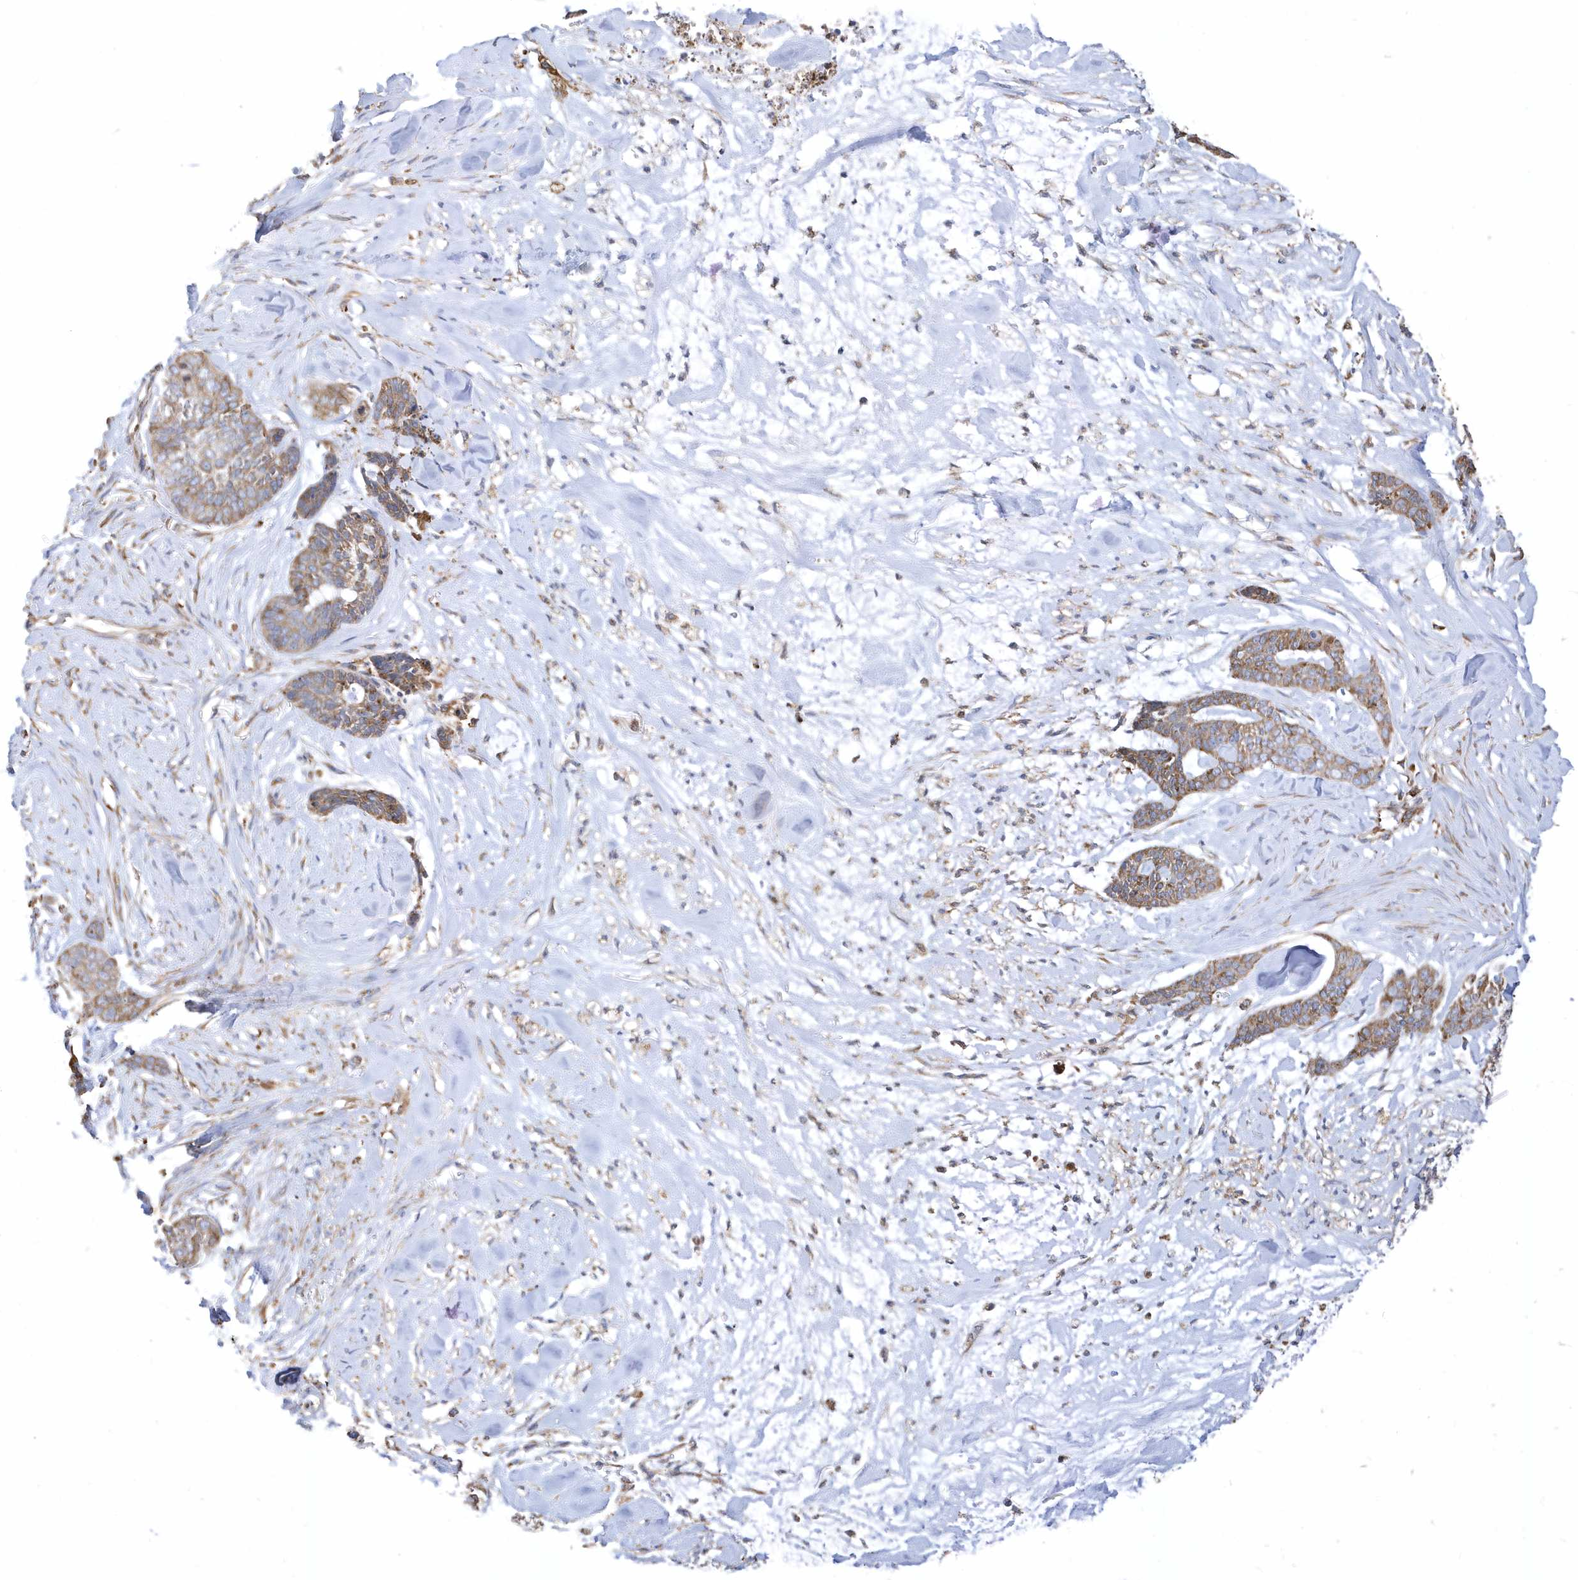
{"staining": {"intensity": "moderate", "quantity": ">75%", "location": "cytoplasmic/membranous"}, "tissue": "skin cancer", "cell_type": "Tumor cells", "image_type": "cancer", "snomed": [{"axis": "morphology", "description": "Basal cell carcinoma"}, {"axis": "topography", "description": "Skin"}], "caption": "Moderate cytoplasmic/membranous expression is present in about >75% of tumor cells in skin basal cell carcinoma.", "gene": "PDIA6", "patient": {"sex": "female", "age": 64}}